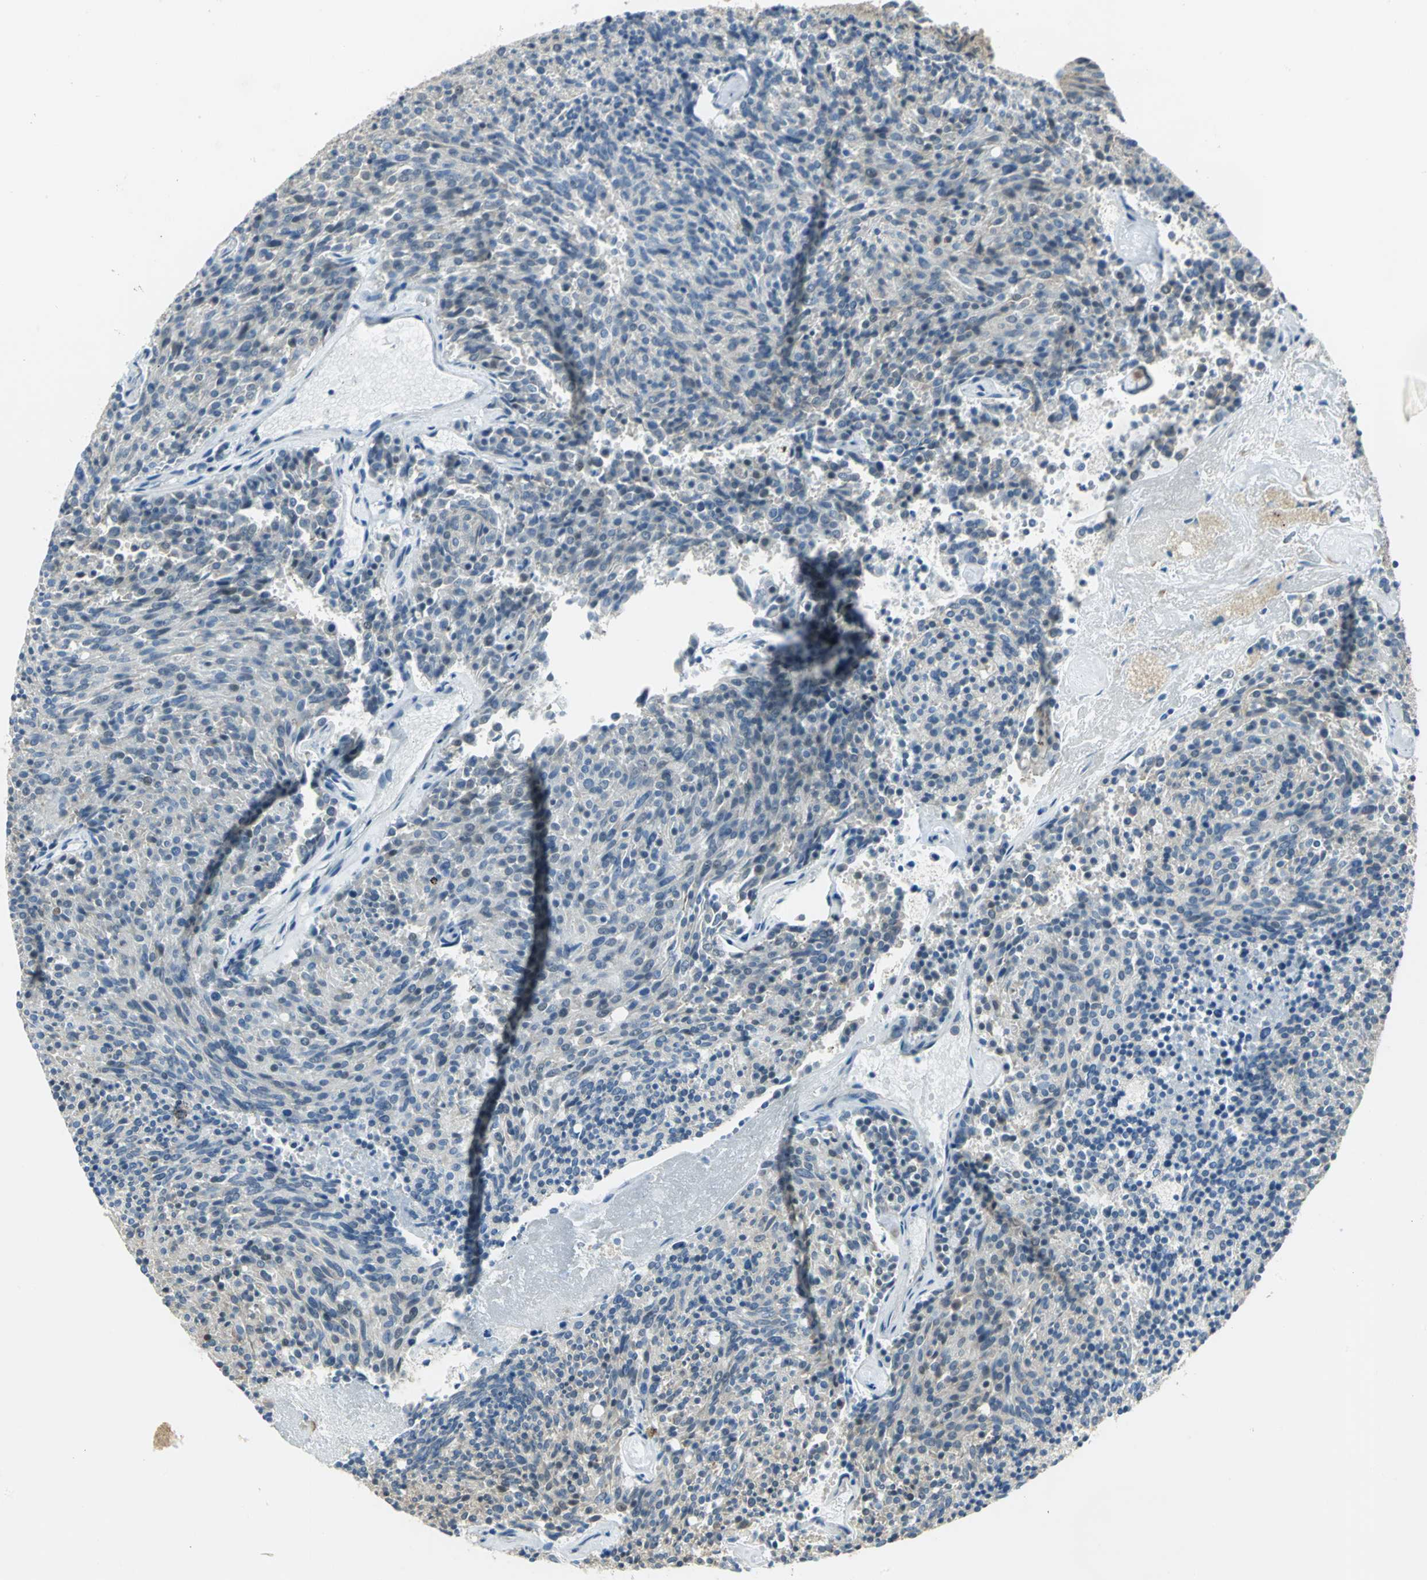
{"staining": {"intensity": "negative", "quantity": "none", "location": "none"}, "tissue": "carcinoid", "cell_type": "Tumor cells", "image_type": "cancer", "snomed": [{"axis": "morphology", "description": "Carcinoid, malignant, NOS"}, {"axis": "topography", "description": "Pancreas"}], "caption": "Malignant carcinoid was stained to show a protein in brown. There is no significant expression in tumor cells. (DAB (3,3'-diaminobenzidine) IHC with hematoxylin counter stain).", "gene": "DDX5", "patient": {"sex": "female", "age": 54}}